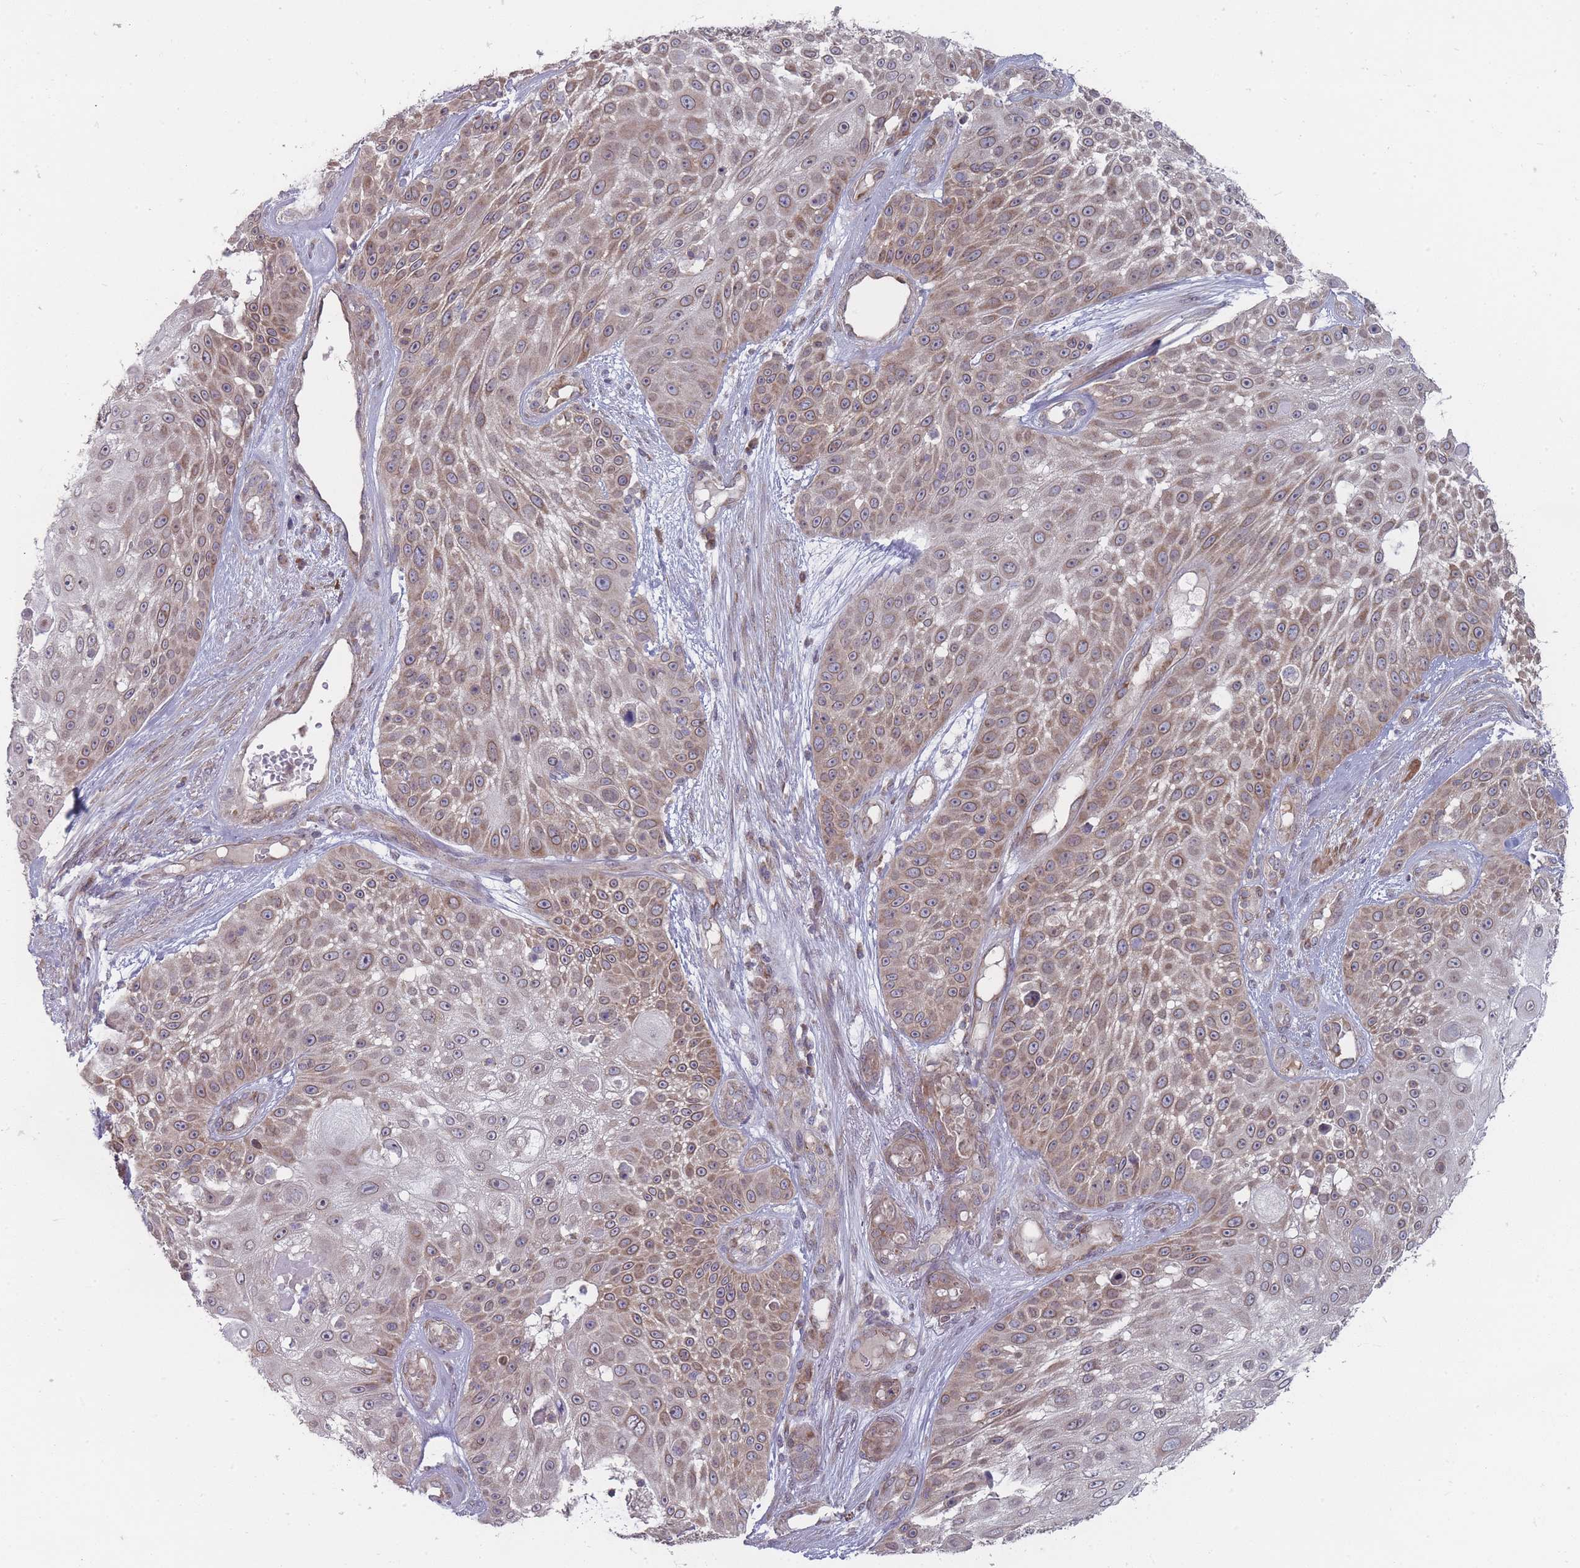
{"staining": {"intensity": "moderate", "quantity": "25%-75%", "location": "cytoplasmic/membranous"}, "tissue": "skin cancer", "cell_type": "Tumor cells", "image_type": "cancer", "snomed": [{"axis": "morphology", "description": "Squamous cell carcinoma, NOS"}, {"axis": "topography", "description": "Skin"}], "caption": "Skin squamous cell carcinoma stained with IHC reveals moderate cytoplasmic/membranous staining in about 25%-75% of tumor cells. The staining is performed using DAB brown chromogen to label protein expression. The nuclei are counter-stained blue using hematoxylin.", "gene": "PCDH12", "patient": {"sex": "female", "age": 86}}